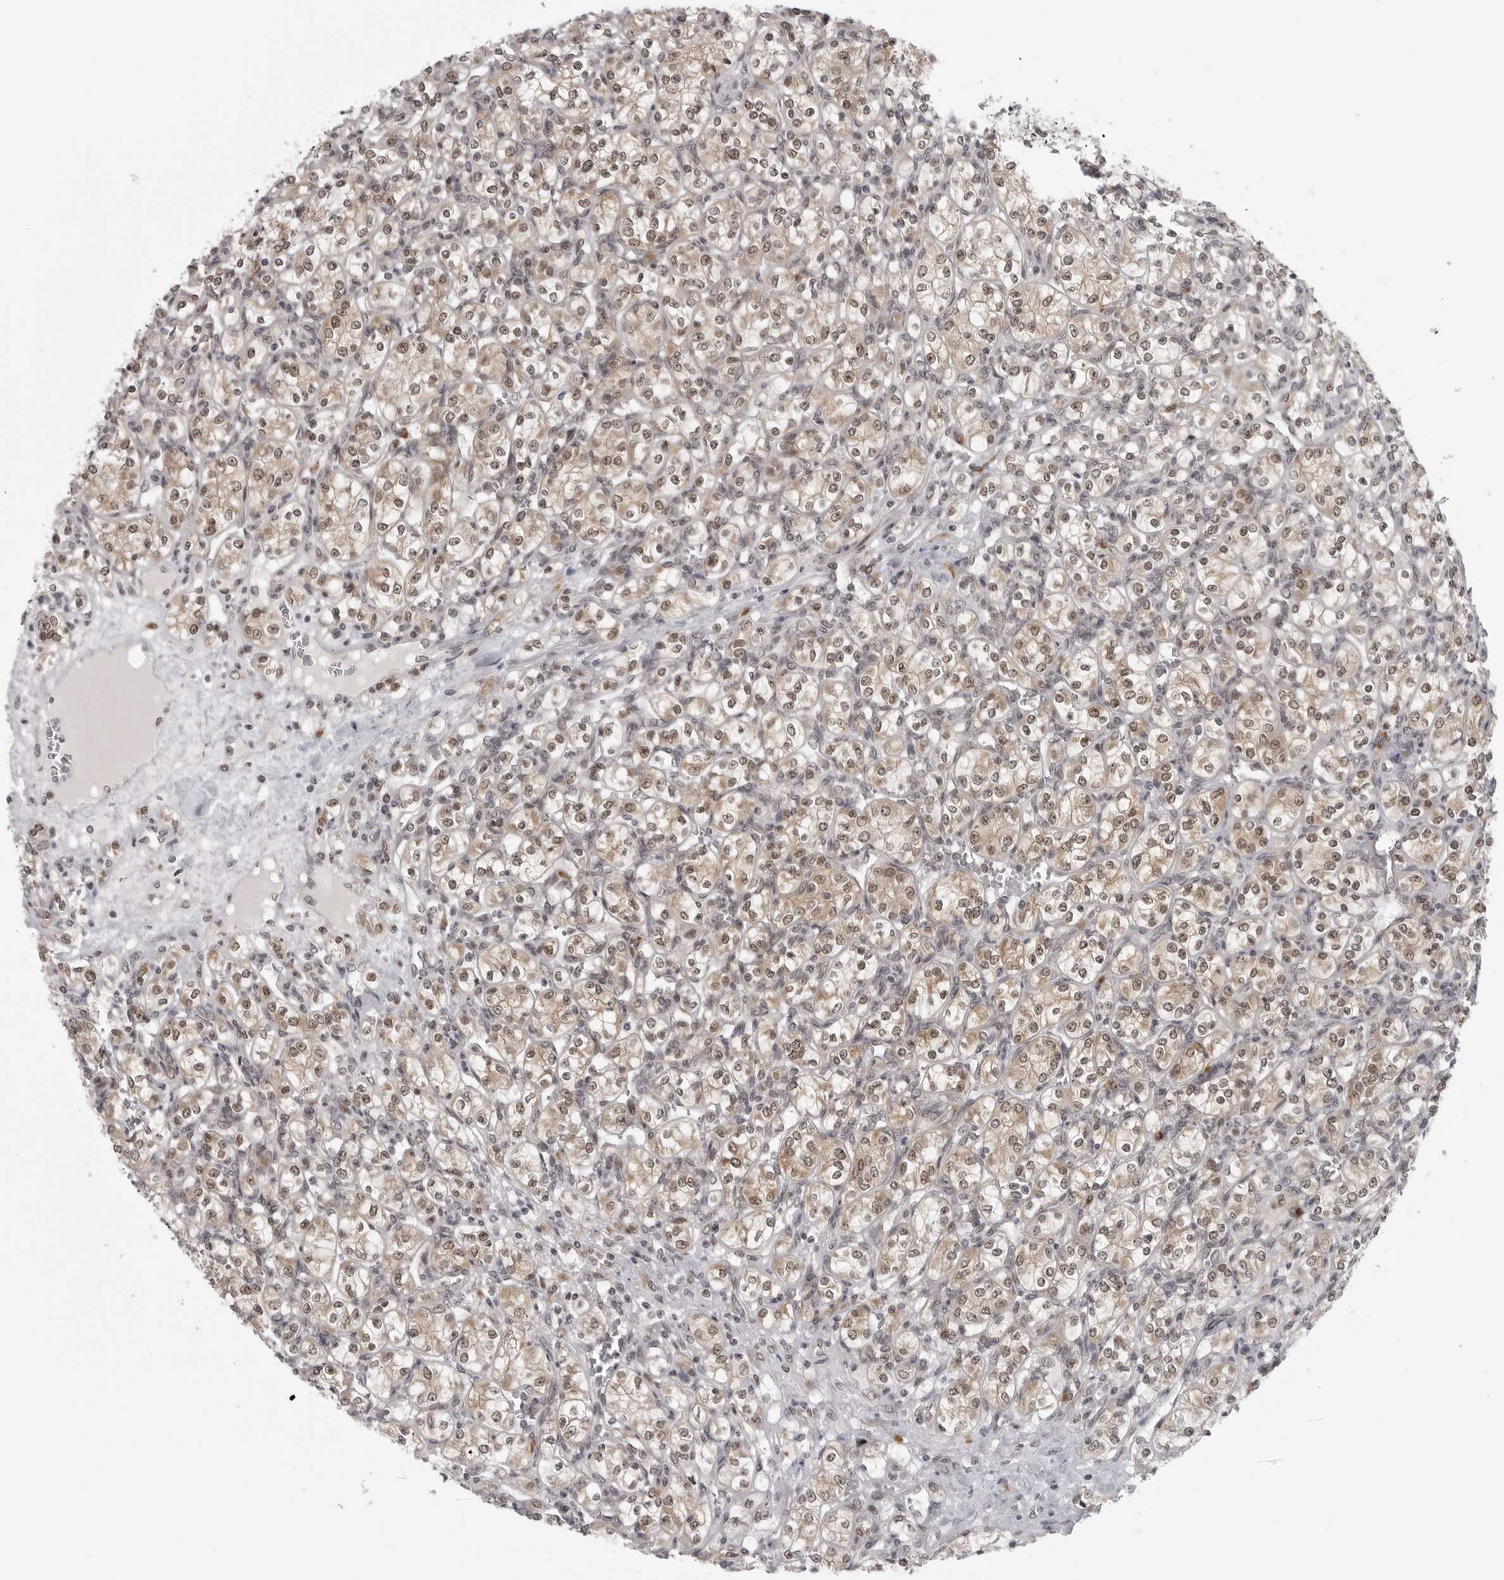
{"staining": {"intensity": "weak", "quantity": ">75%", "location": "cytoplasmic/membranous,nuclear"}, "tissue": "renal cancer", "cell_type": "Tumor cells", "image_type": "cancer", "snomed": [{"axis": "morphology", "description": "Adenocarcinoma, NOS"}, {"axis": "topography", "description": "Kidney"}], "caption": "Renal cancer (adenocarcinoma) was stained to show a protein in brown. There is low levels of weak cytoplasmic/membranous and nuclear expression in about >75% of tumor cells. (DAB (3,3'-diaminobenzidine) = brown stain, brightfield microscopy at high magnification).", "gene": "PRDM10", "patient": {"sex": "male", "age": 77}}